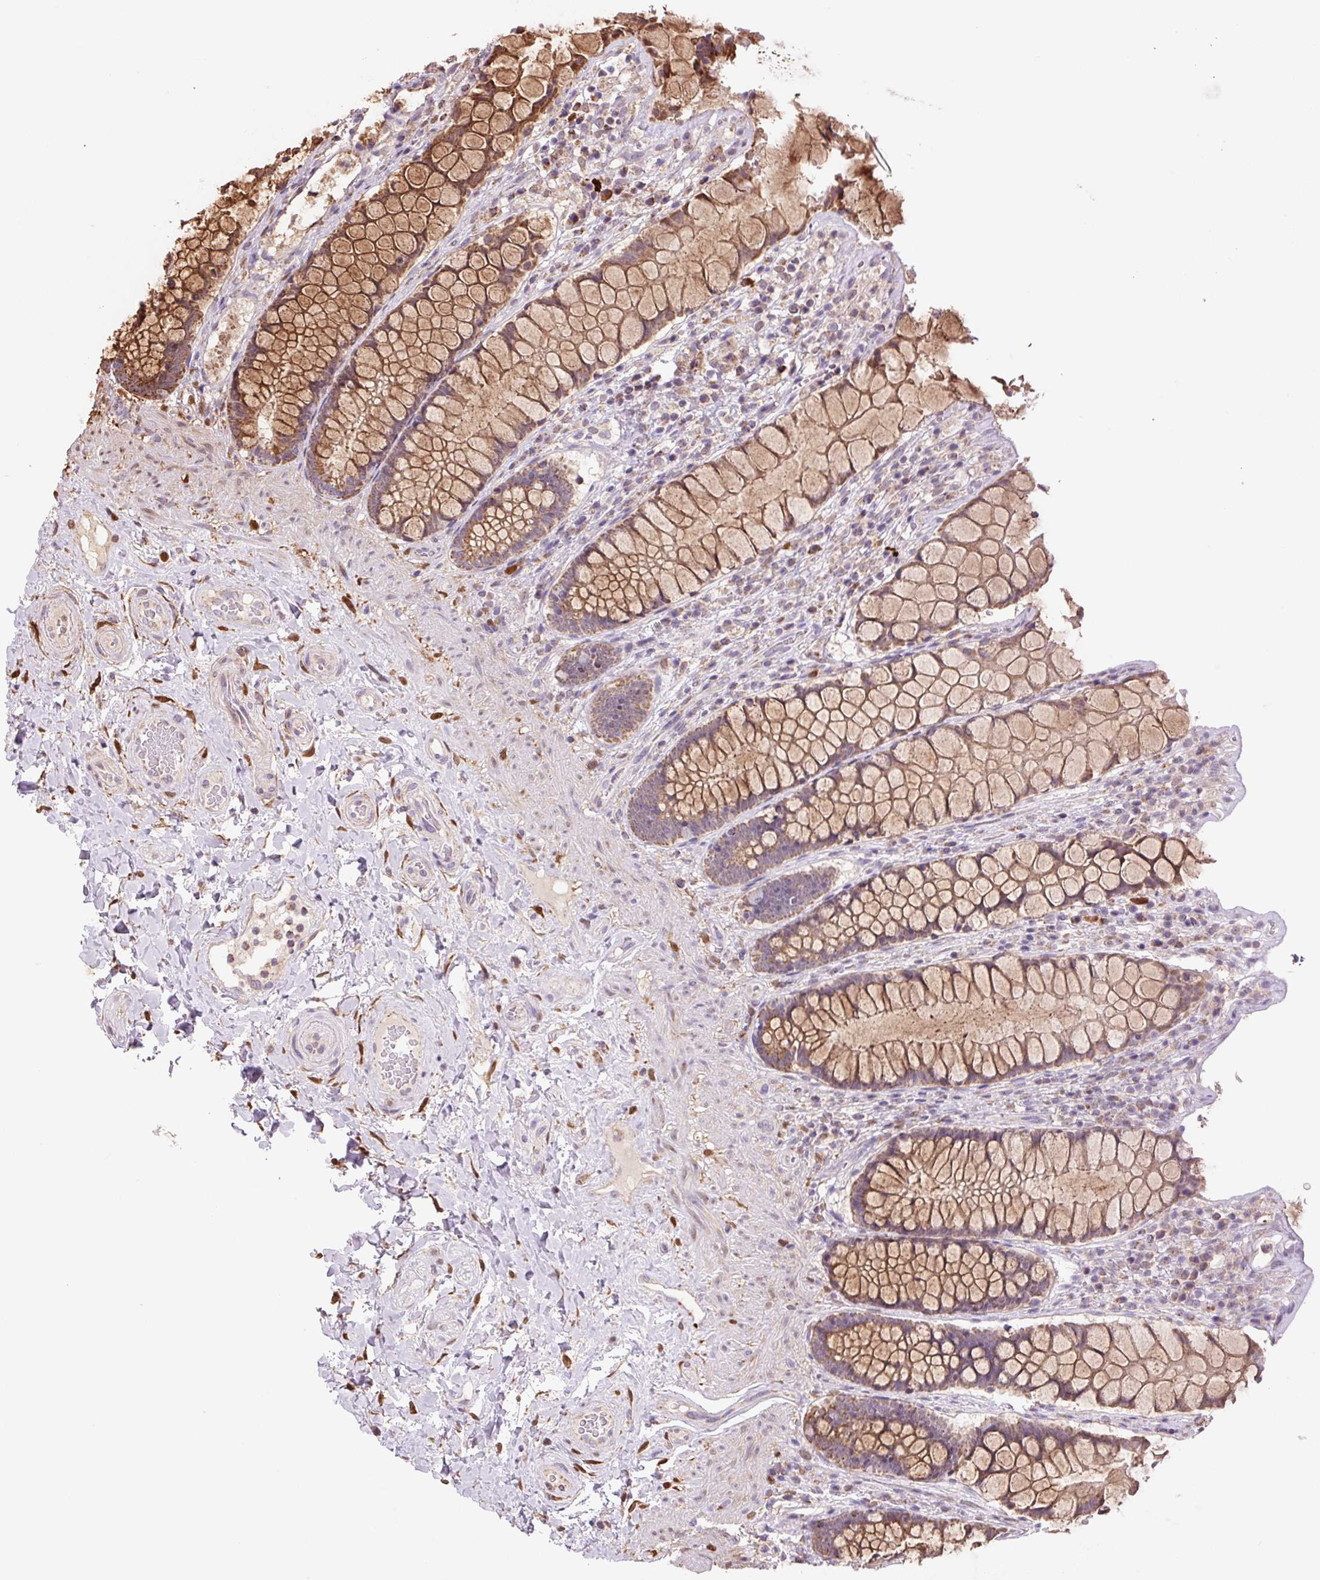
{"staining": {"intensity": "moderate", "quantity": ">75%", "location": "cytoplasmic/membranous"}, "tissue": "rectum", "cell_type": "Glandular cells", "image_type": "normal", "snomed": [{"axis": "morphology", "description": "Normal tissue, NOS"}, {"axis": "topography", "description": "Rectum"}], "caption": "Protein expression analysis of normal human rectum reveals moderate cytoplasmic/membranous staining in approximately >75% of glandular cells. Ihc stains the protein in brown and the nuclei are stained blue.", "gene": "SGF29", "patient": {"sex": "female", "age": 58}}